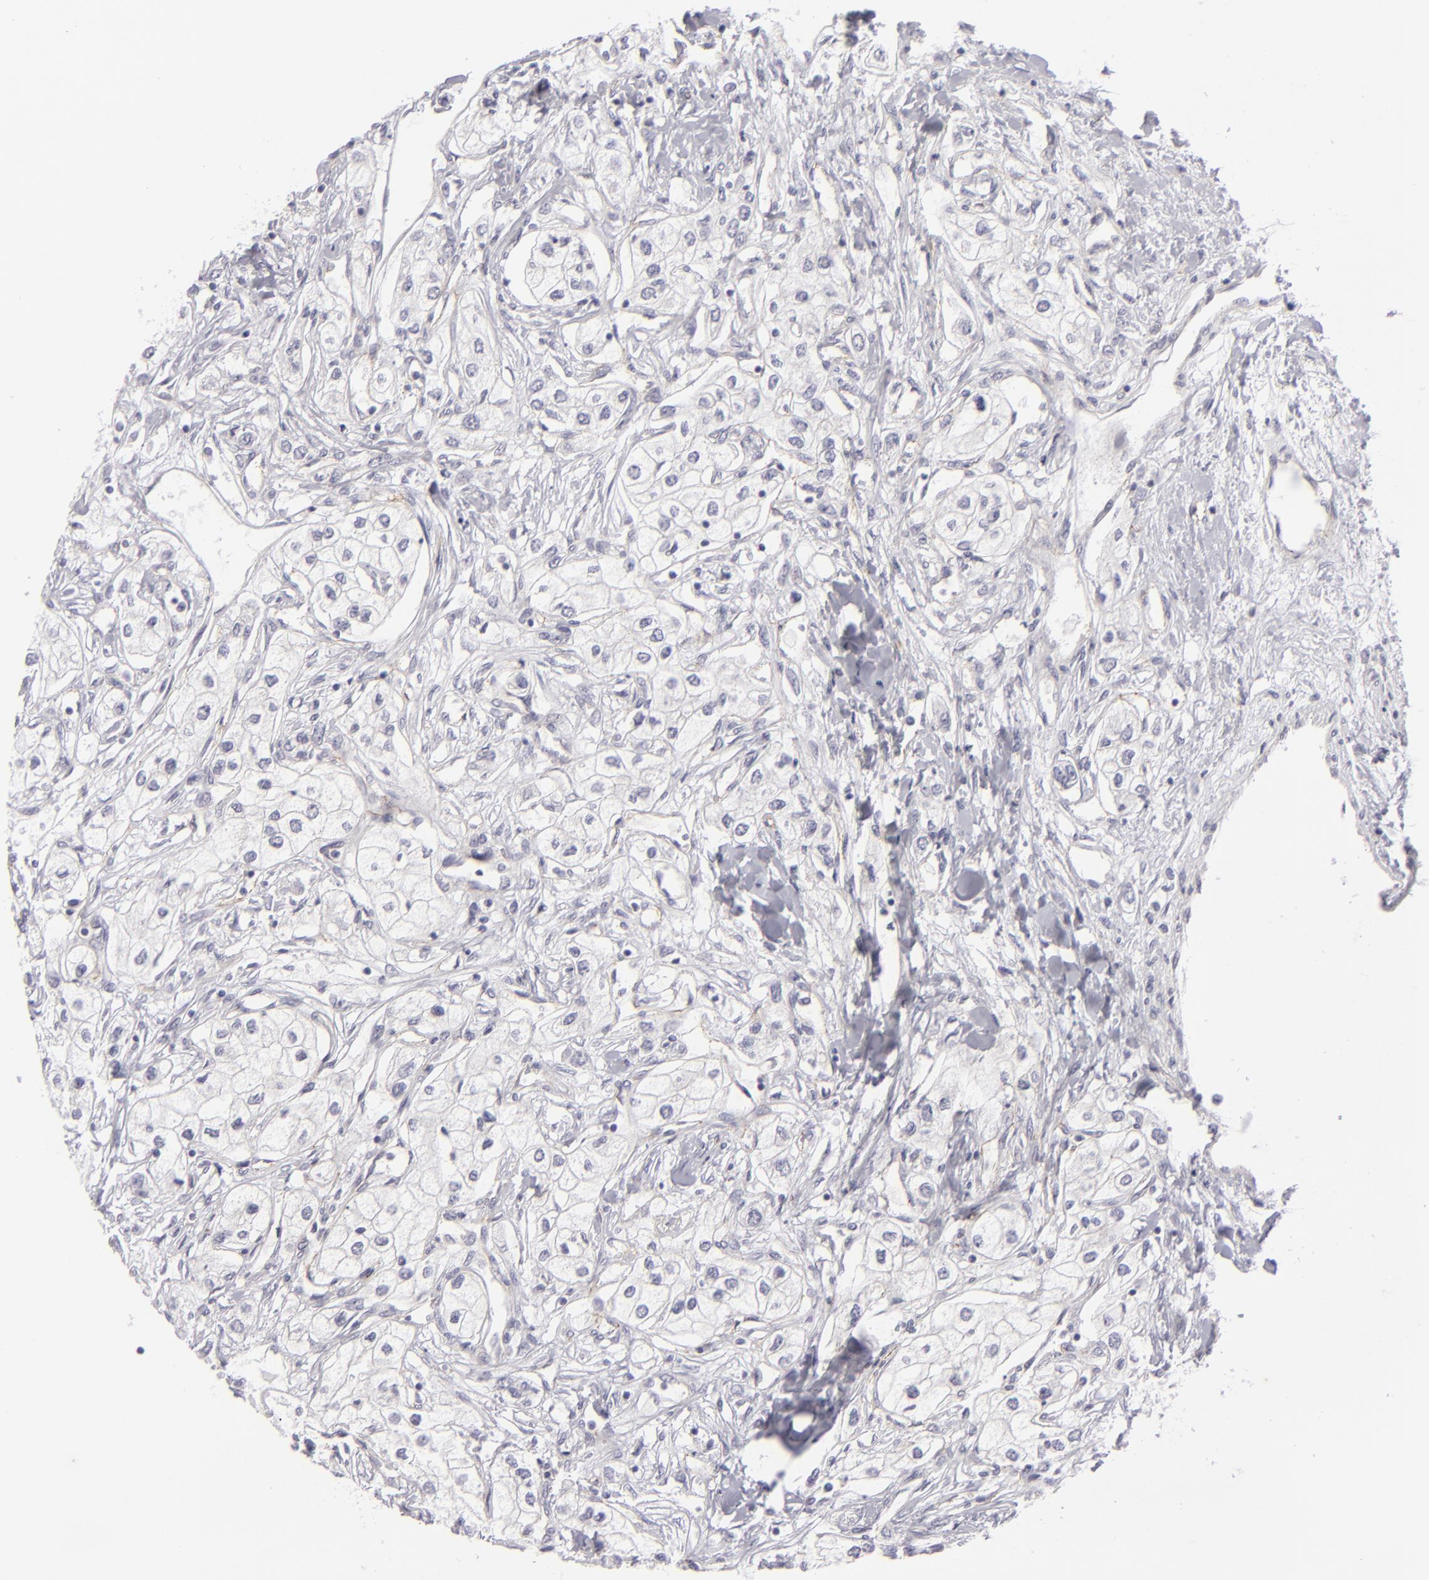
{"staining": {"intensity": "weak", "quantity": "<25%", "location": "cytoplasmic/membranous"}, "tissue": "renal cancer", "cell_type": "Tumor cells", "image_type": "cancer", "snomed": [{"axis": "morphology", "description": "Adenocarcinoma, NOS"}, {"axis": "topography", "description": "Kidney"}], "caption": "The image exhibits no significant positivity in tumor cells of adenocarcinoma (renal).", "gene": "JUP", "patient": {"sex": "male", "age": 57}}